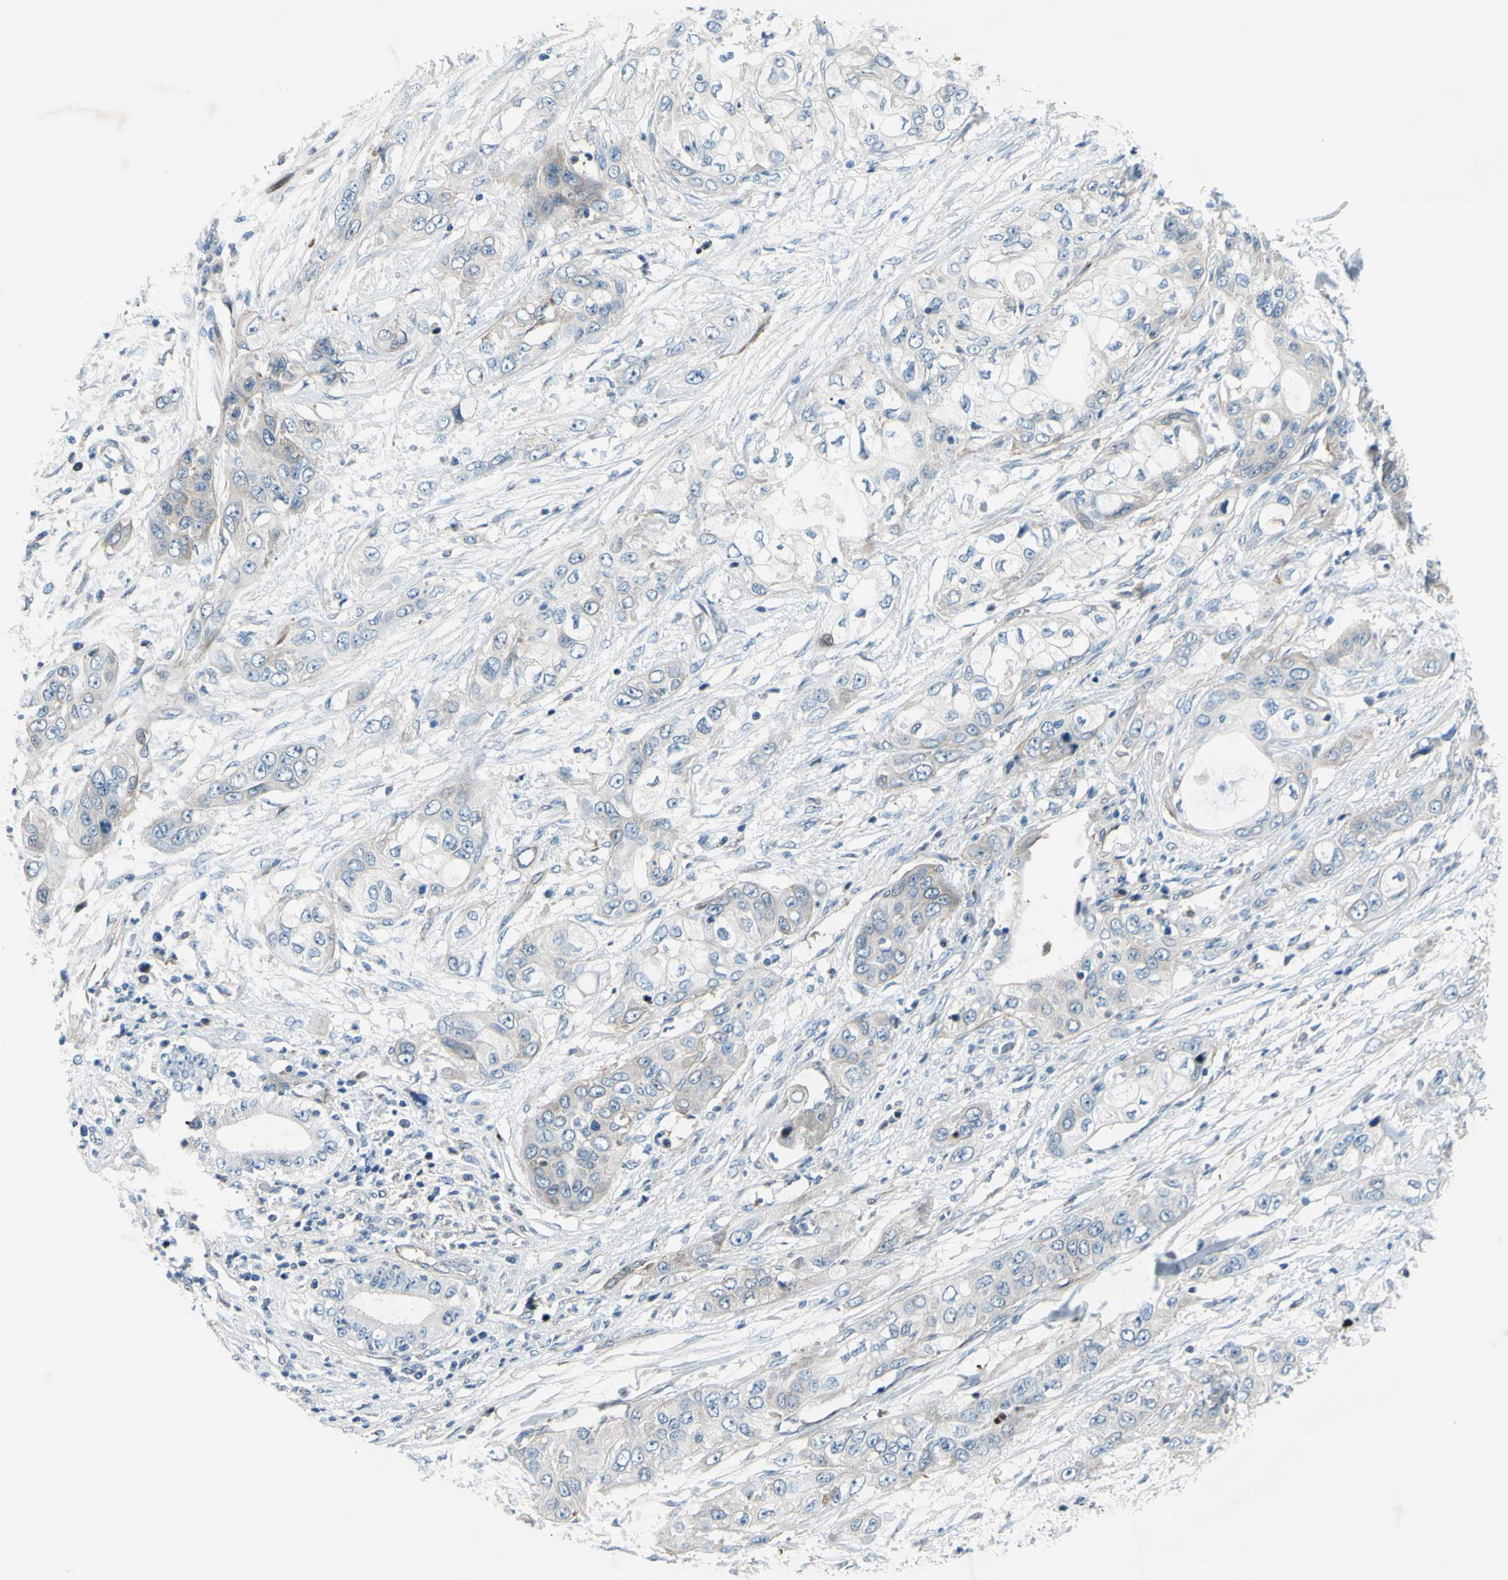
{"staining": {"intensity": "negative", "quantity": "none", "location": "none"}, "tissue": "pancreatic cancer", "cell_type": "Tumor cells", "image_type": "cancer", "snomed": [{"axis": "morphology", "description": "Adenocarcinoma, NOS"}, {"axis": "topography", "description": "Pancreas"}], "caption": "Protein analysis of pancreatic adenocarcinoma reveals no significant staining in tumor cells.", "gene": "PAK2", "patient": {"sex": "female", "age": 70}}